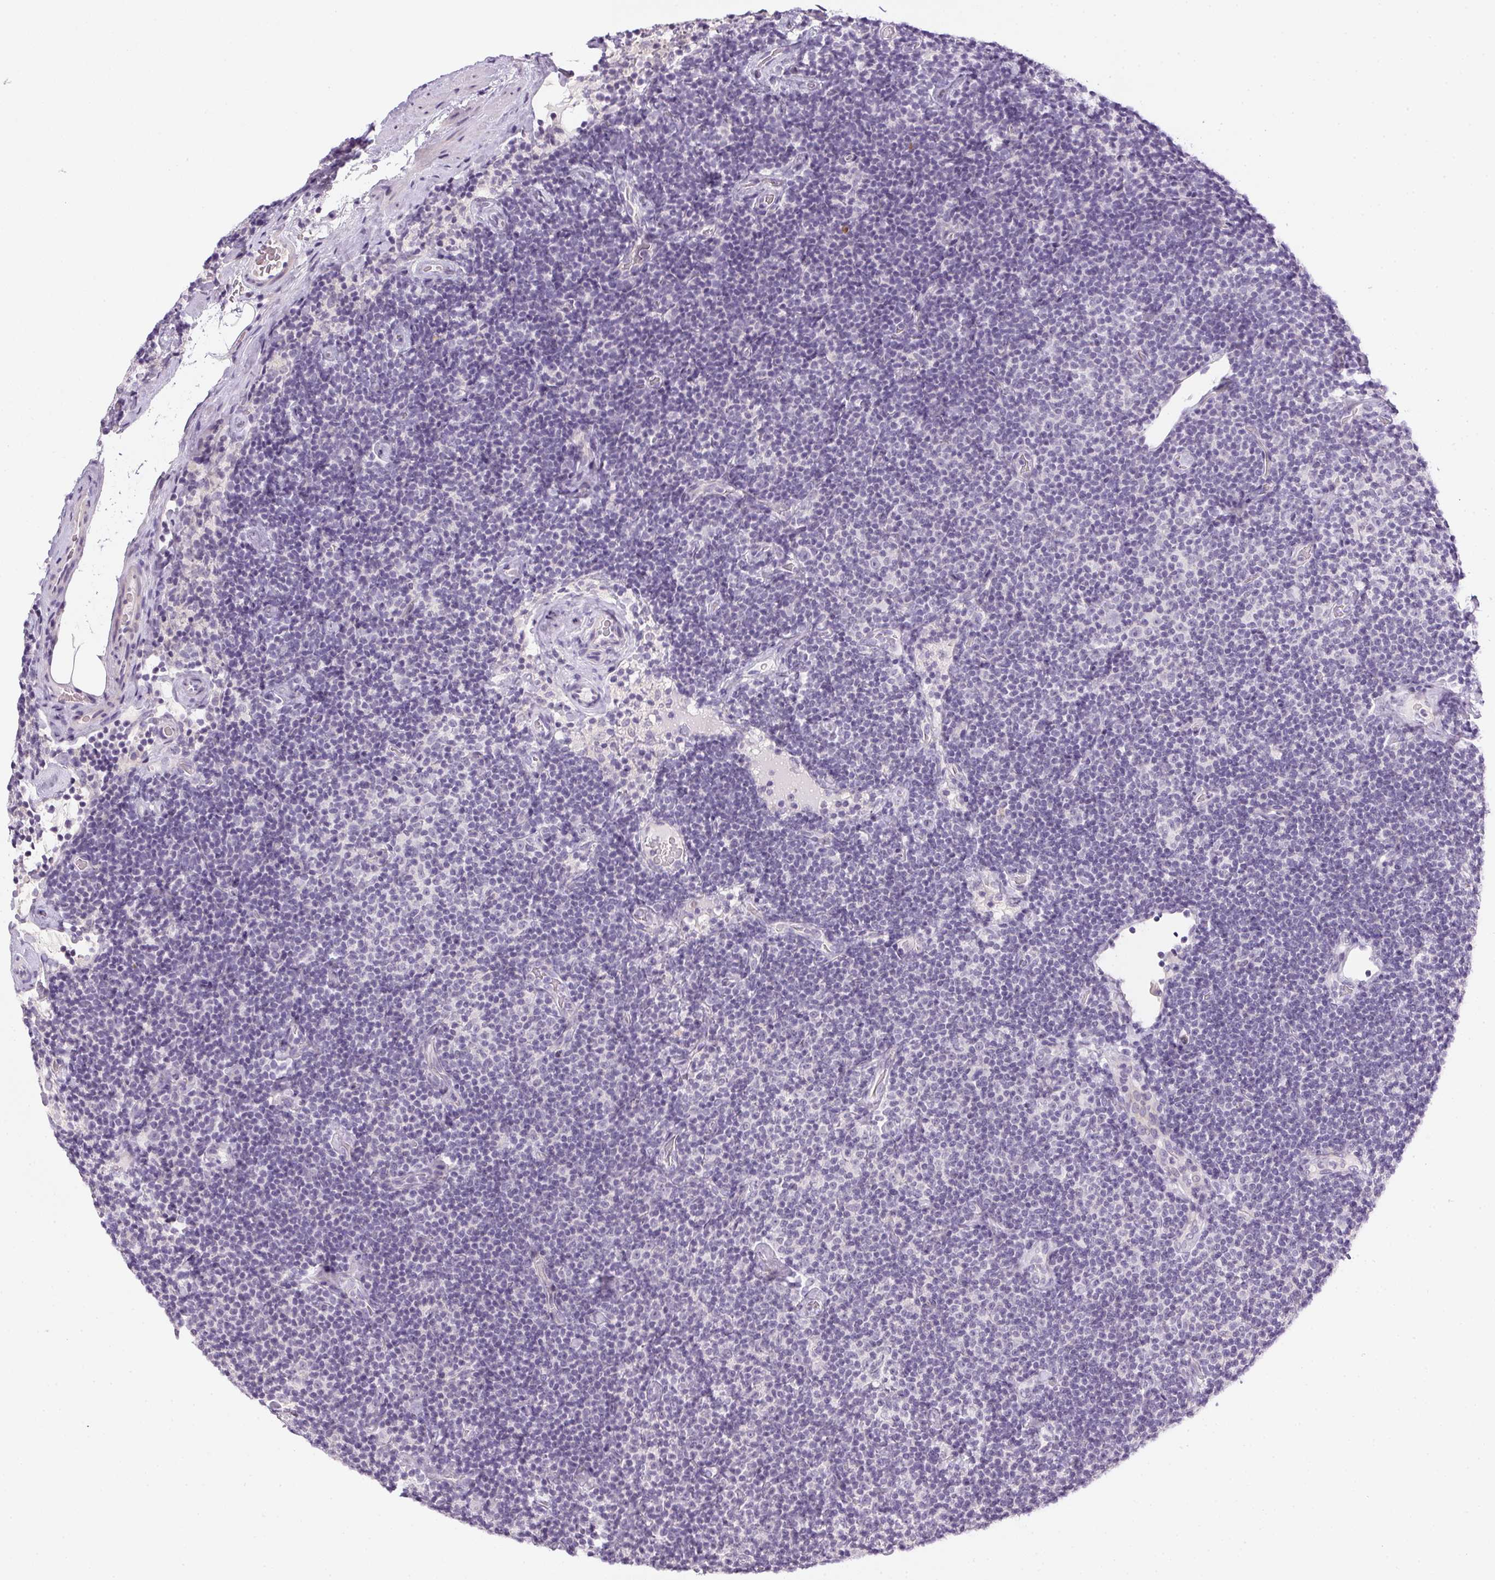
{"staining": {"intensity": "negative", "quantity": "none", "location": "none"}, "tissue": "lymphoma", "cell_type": "Tumor cells", "image_type": "cancer", "snomed": [{"axis": "morphology", "description": "Malignant lymphoma, non-Hodgkin's type, Low grade"}, {"axis": "topography", "description": "Lymph node"}], "caption": "Immunohistochemical staining of low-grade malignant lymphoma, non-Hodgkin's type demonstrates no significant staining in tumor cells.", "gene": "GSDMC", "patient": {"sex": "male", "age": 81}}